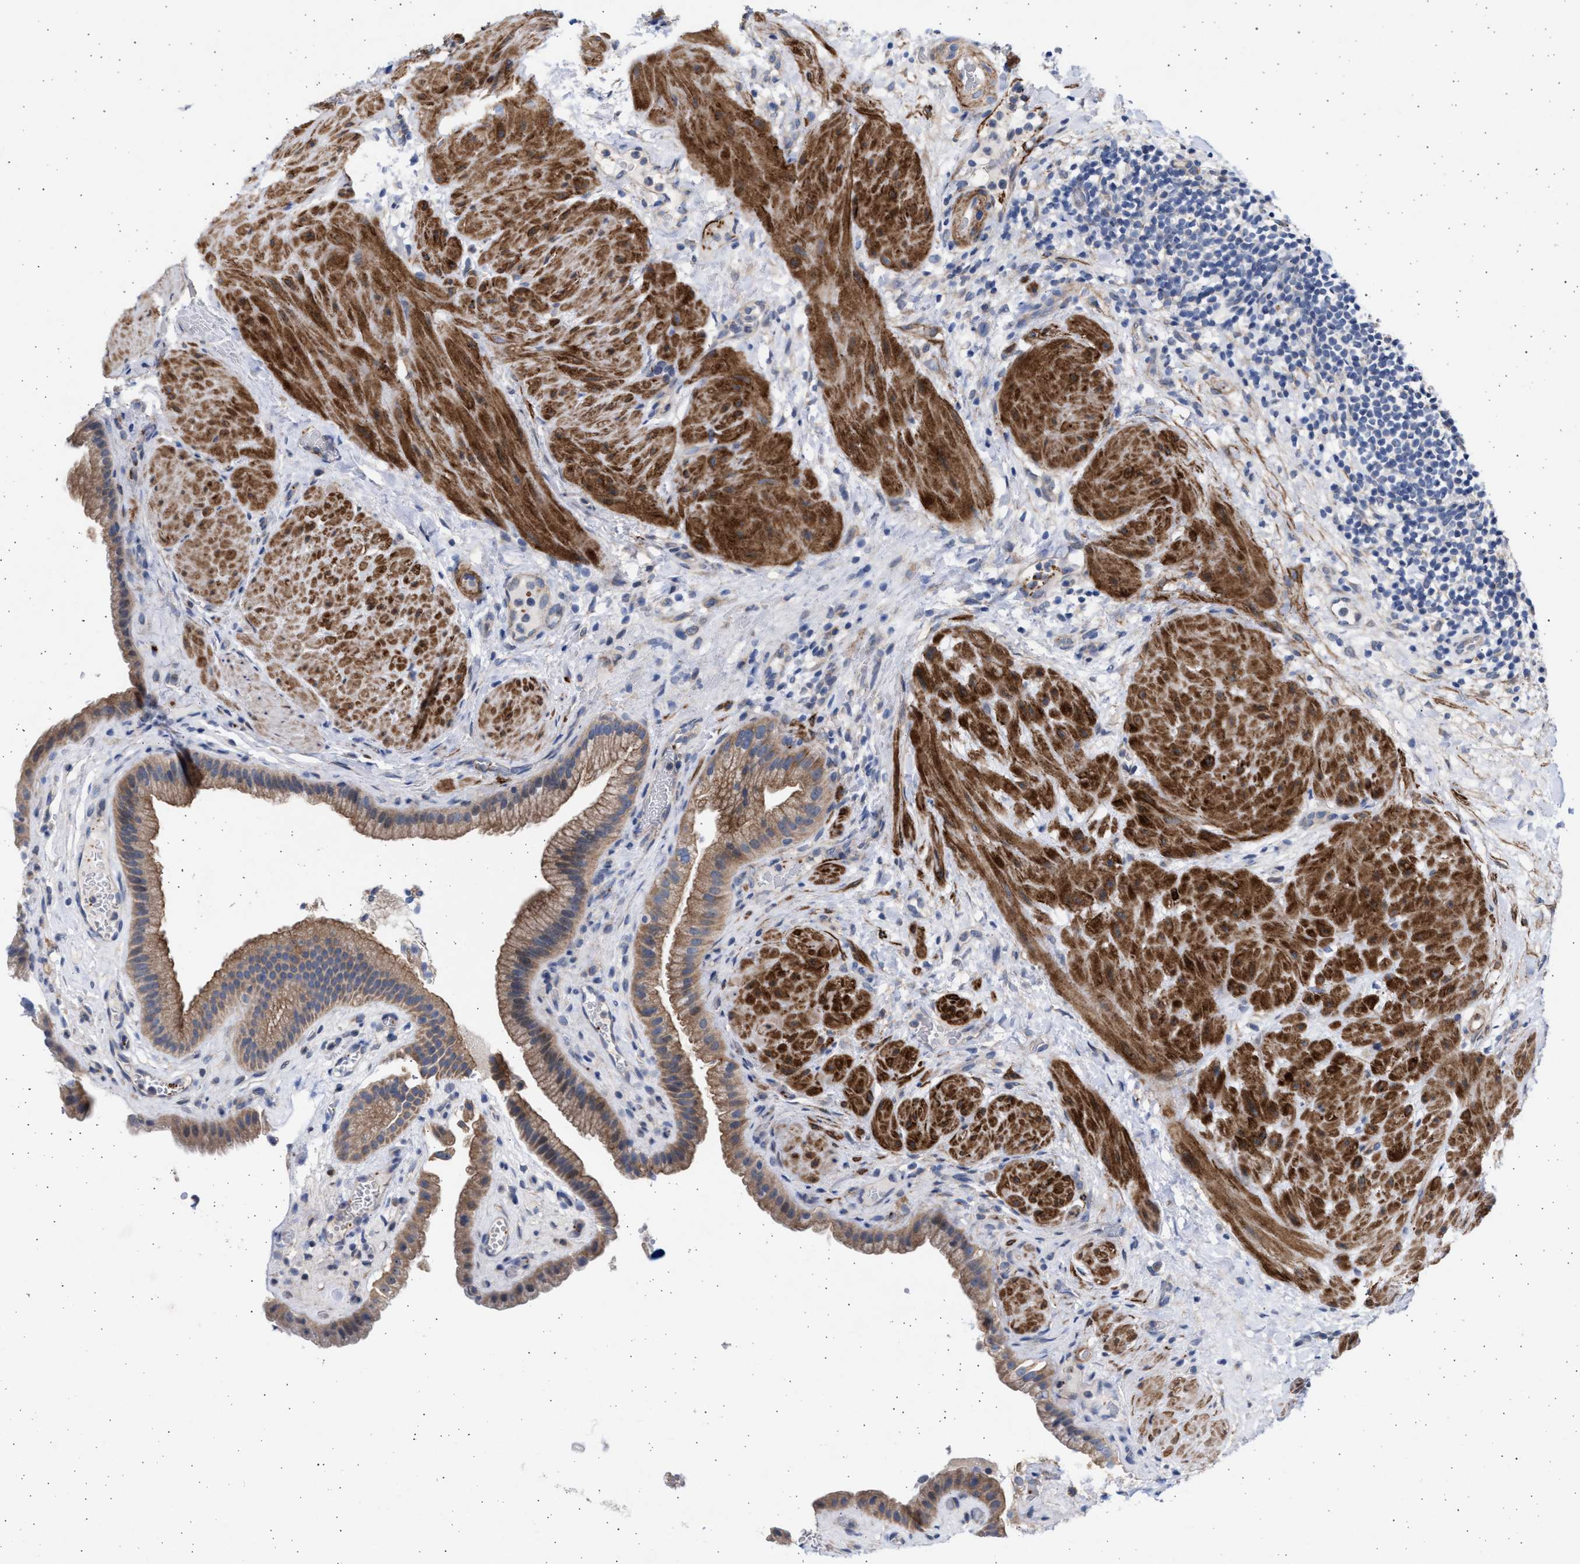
{"staining": {"intensity": "moderate", "quantity": ">75%", "location": "cytoplasmic/membranous"}, "tissue": "gallbladder", "cell_type": "Glandular cells", "image_type": "normal", "snomed": [{"axis": "morphology", "description": "Normal tissue, NOS"}, {"axis": "topography", "description": "Gallbladder"}], "caption": "Immunohistochemistry histopathology image of benign gallbladder: human gallbladder stained using IHC exhibits medium levels of moderate protein expression localized specifically in the cytoplasmic/membranous of glandular cells, appearing as a cytoplasmic/membranous brown color.", "gene": "NBR1", "patient": {"sex": "male", "age": 49}}